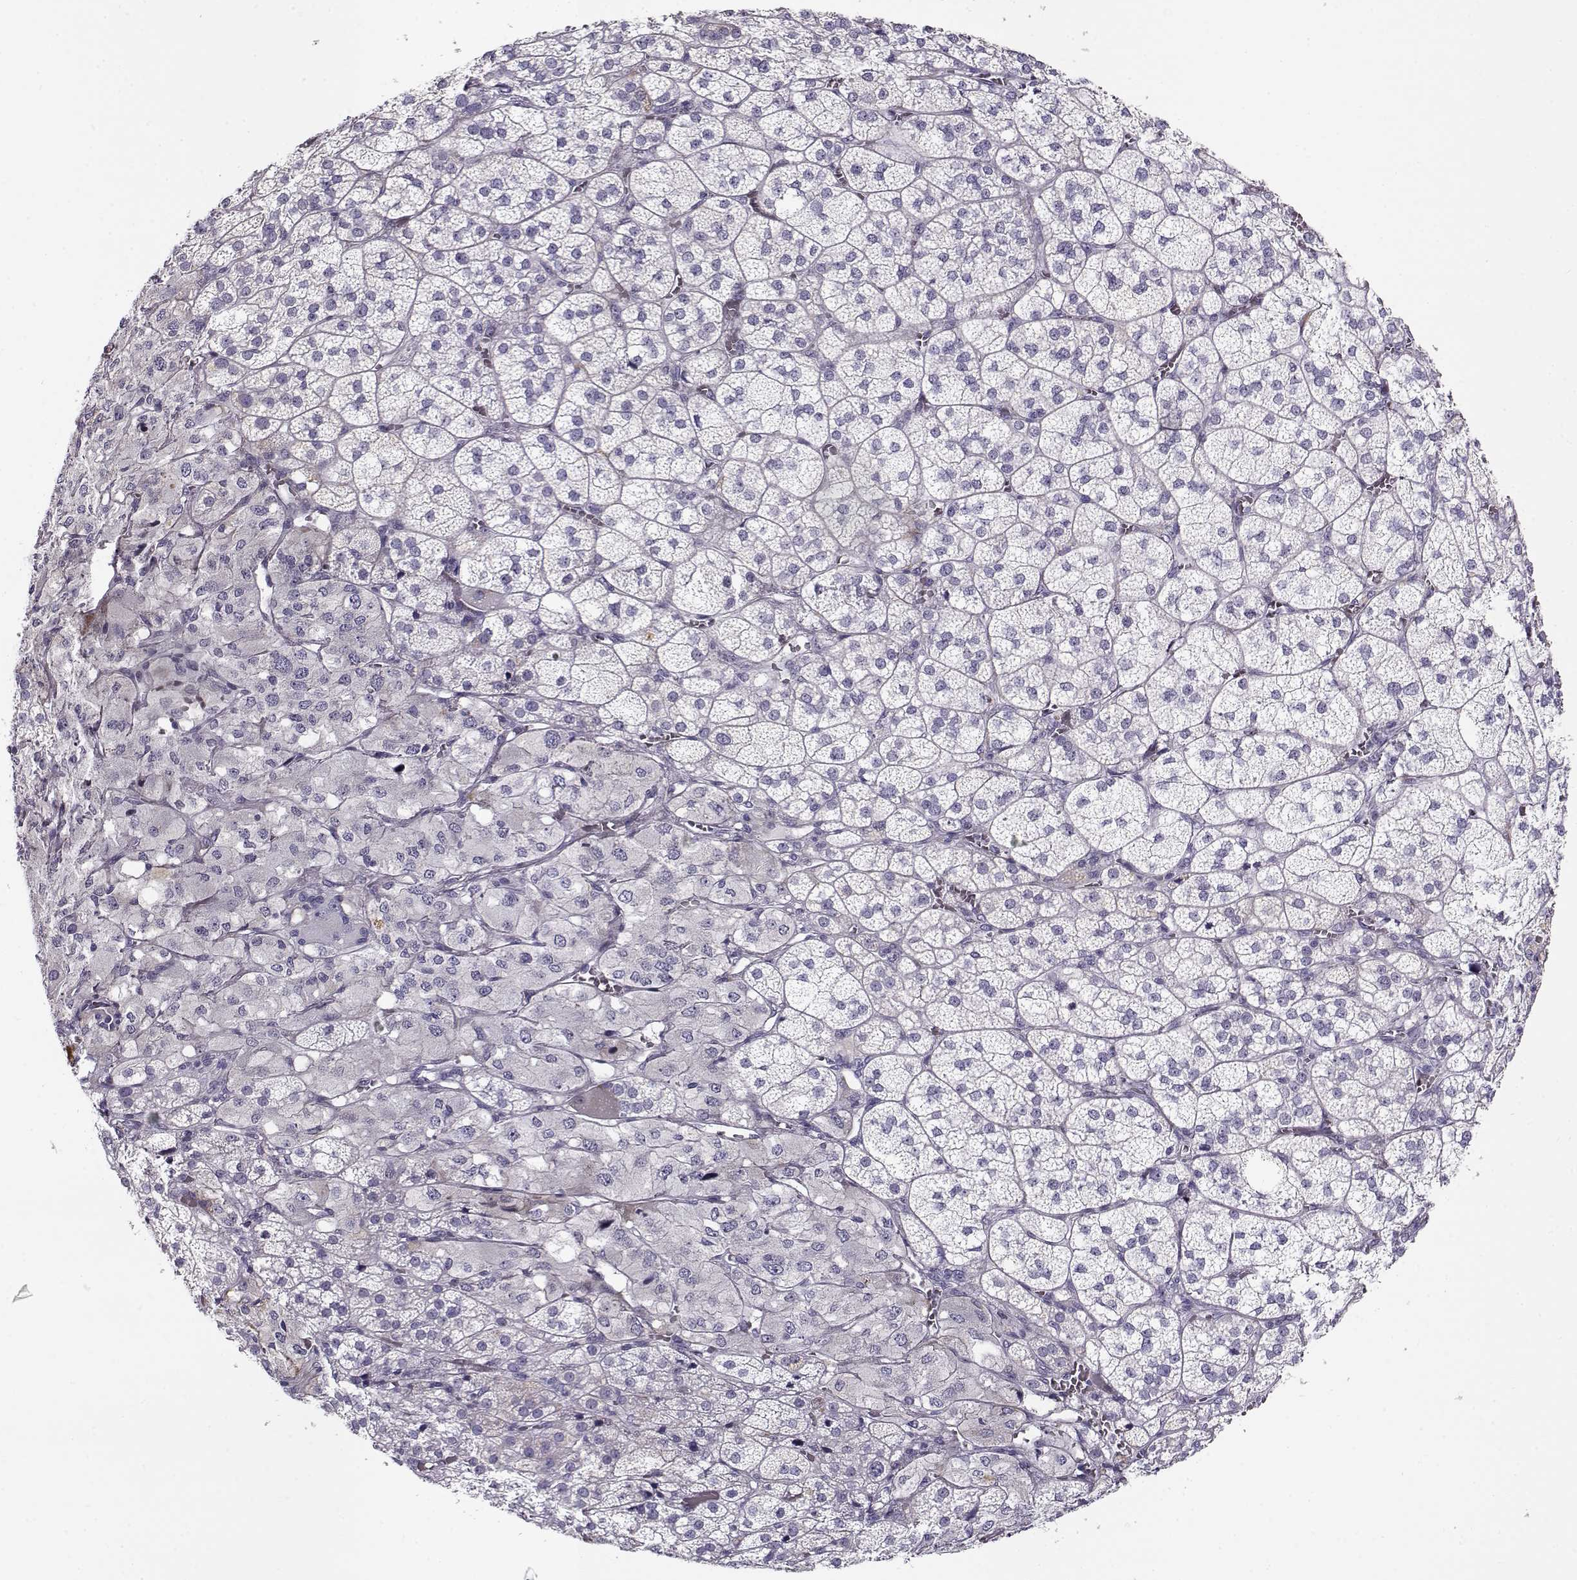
{"staining": {"intensity": "negative", "quantity": "none", "location": "none"}, "tissue": "adrenal gland", "cell_type": "Glandular cells", "image_type": "normal", "snomed": [{"axis": "morphology", "description": "Normal tissue, NOS"}, {"axis": "topography", "description": "Adrenal gland"}], "caption": "This is a image of IHC staining of benign adrenal gland, which shows no staining in glandular cells. (DAB immunohistochemistry, high magnification).", "gene": "NPW", "patient": {"sex": "female", "age": 60}}